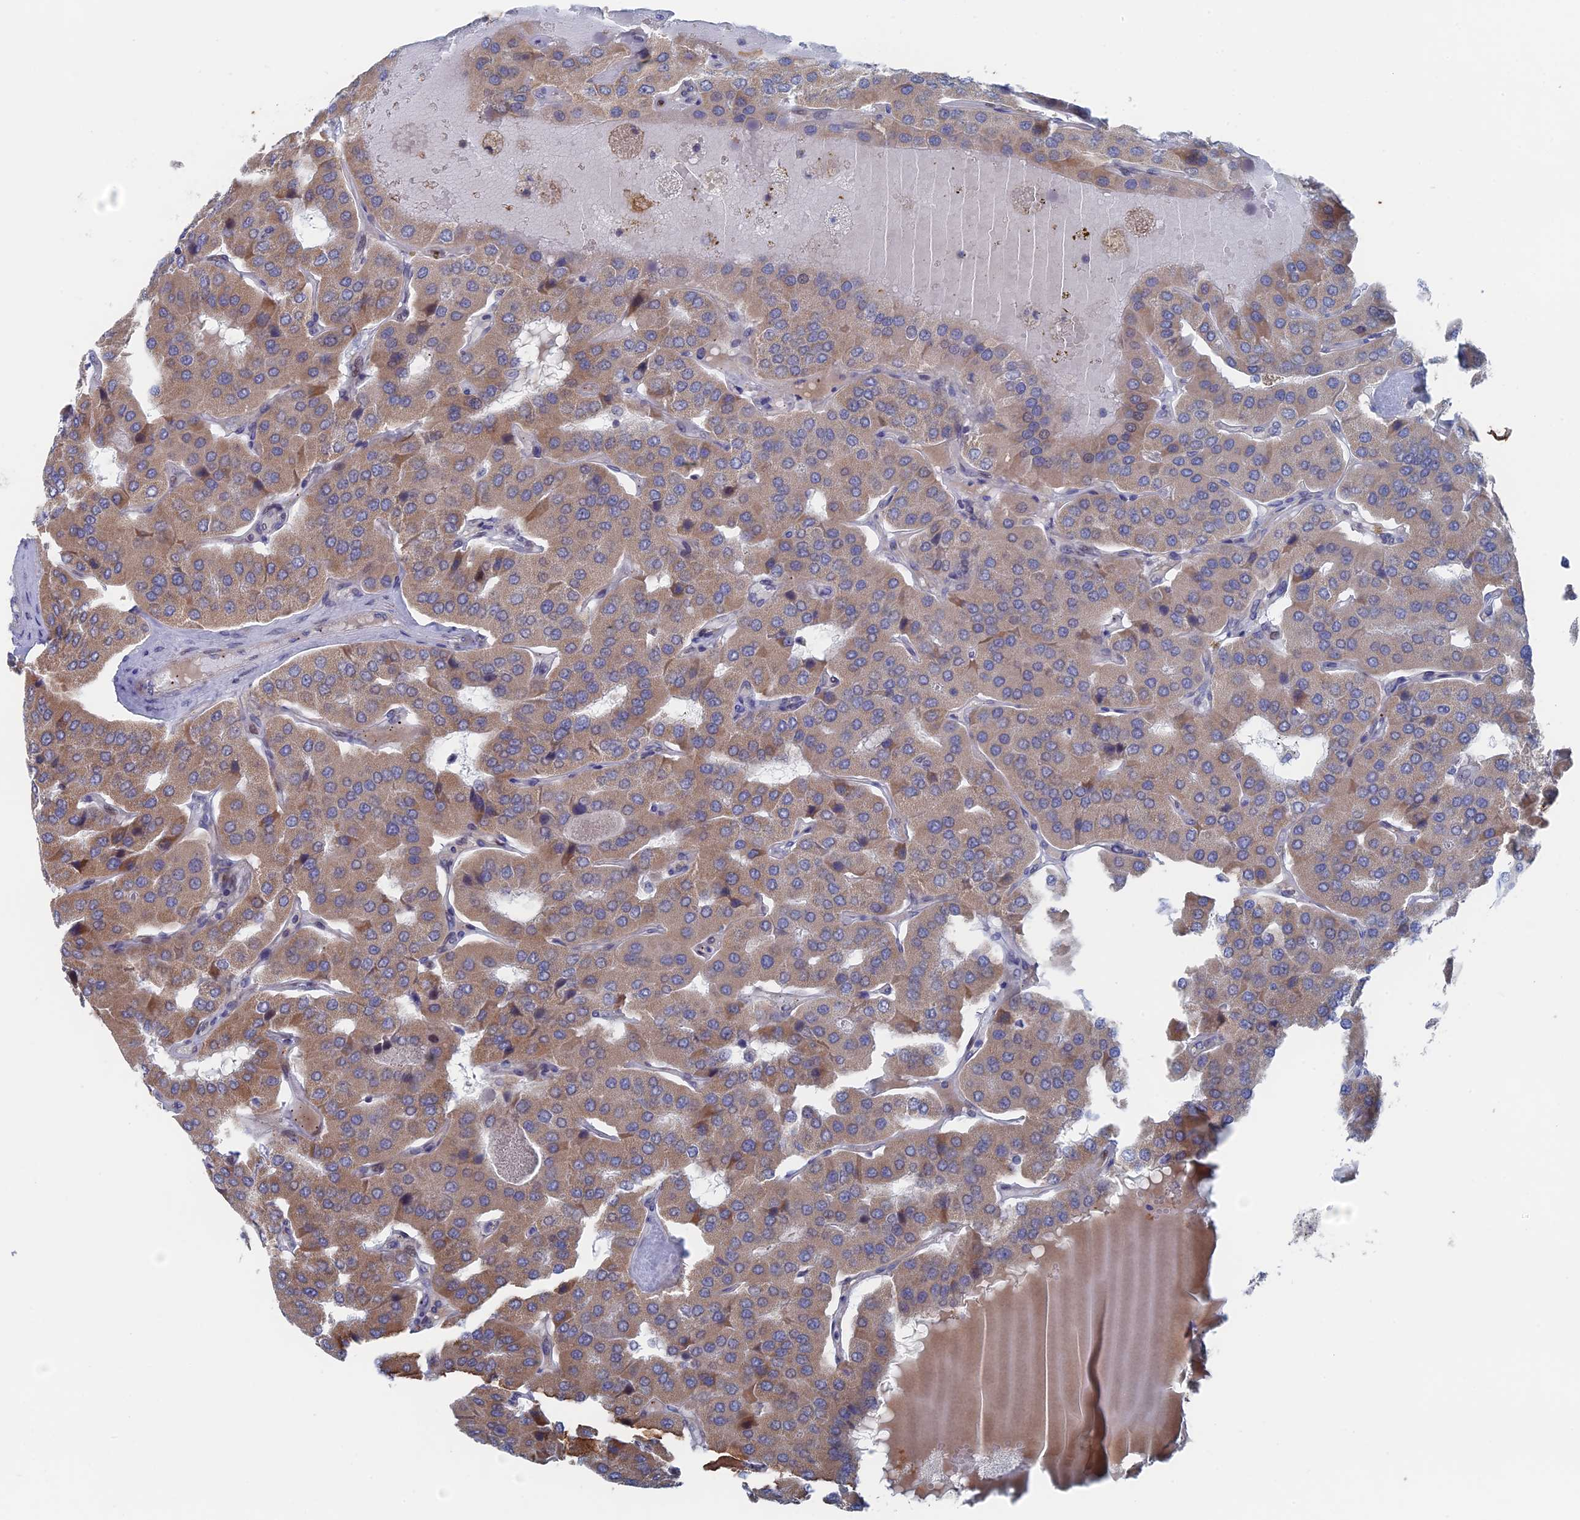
{"staining": {"intensity": "moderate", "quantity": ">75%", "location": "cytoplasmic/membranous"}, "tissue": "parathyroid gland", "cell_type": "Glandular cells", "image_type": "normal", "snomed": [{"axis": "morphology", "description": "Normal tissue, NOS"}, {"axis": "morphology", "description": "Adenoma, NOS"}, {"axis": "topography", "description": "Parathyroid gland"}], "caption": "Brown immunohistochemical staining in benign human parathyroid gland exhibits moderate cytoplasmic/membranous positivity in approximately >75% of glandular cells. Nuclei are stained in blue.", "gene": "IL7", "patient": {"sex": "female", "age": 86}}